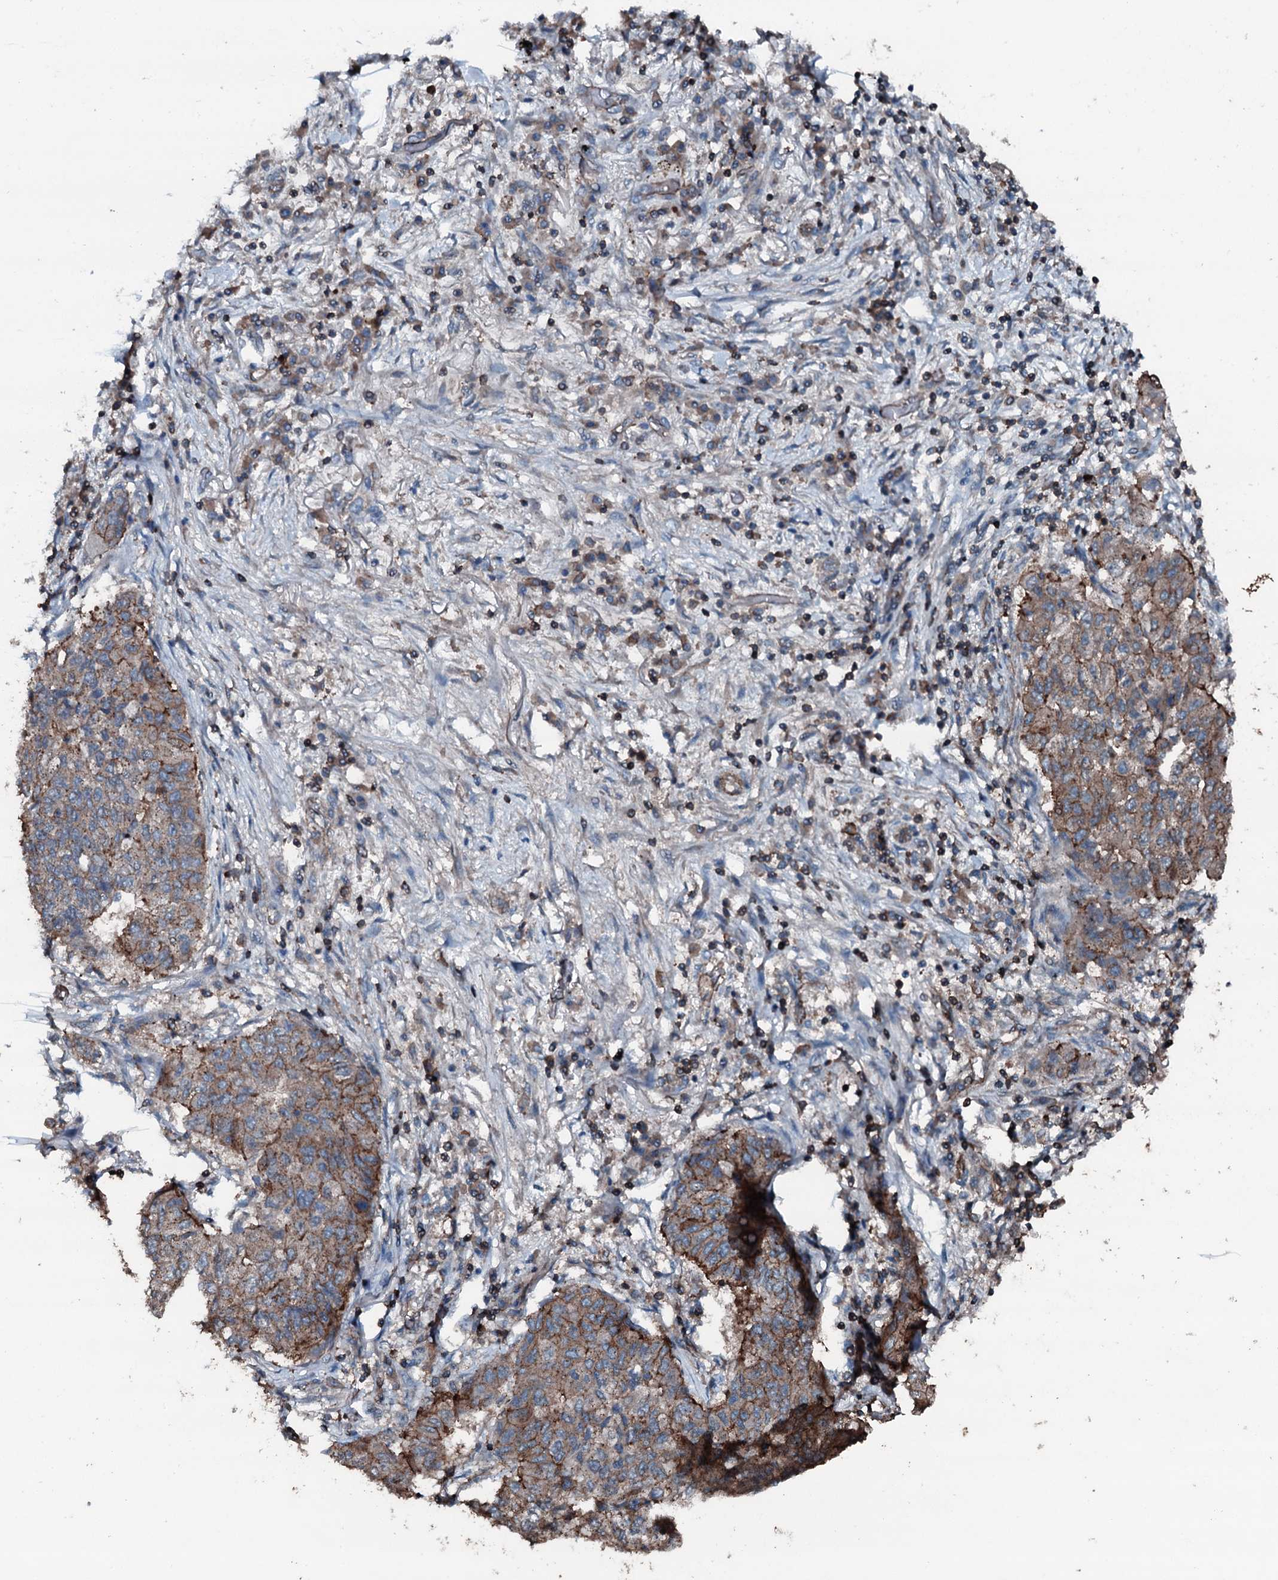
{"staining": {"intensity": "moderate", "quantity": ">75%", "location": "cytoplasmic/membranous"}, "tissue": "lung cancer", "cell_type": "Tumor cells", "image_type": "cancer", "snomed": [{"axis": "morphology", "description": "Squamous cell carcinoma, NOS"}, {"axis": "topography", "description": "Lung"}], "caption": "A high-resolution micrograph shows IHC staining of lung squamous cell carcinoma, which displays moderate cytoplasmic/membranous expression in approximately >75% of tumor cells.", "gene": "SLC25A38", "patient": {"sex": "male", "age": 74}}